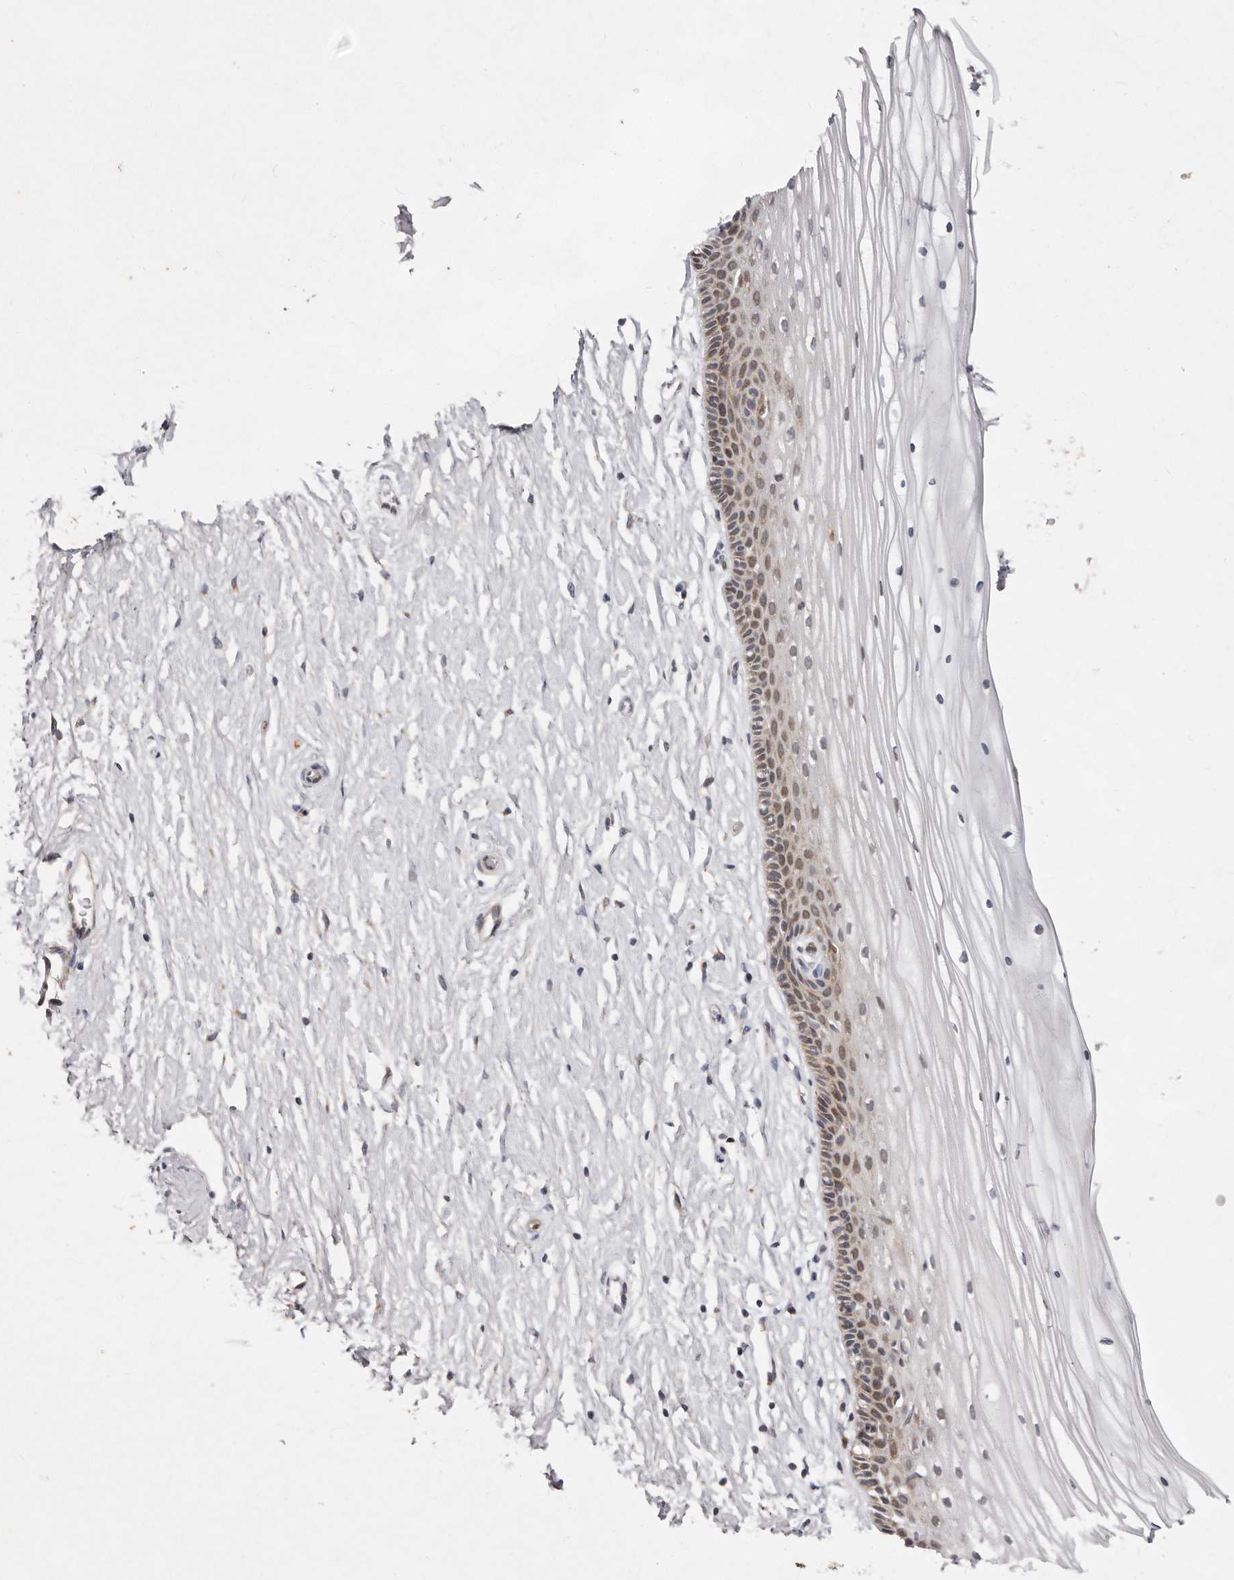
{"staining": {"intensity": "moderate", "quantity": "25%-75%", "location": "cytoplasmic/membranous"}, "tissue": "vagina", "cell_type": "Squamous epithelial cells", "image_type": "normal", "snomed": [{"axis": "morphology", "description": "Normal tissue, NOS"}, {"axis": "topography", "description": "Vagina"}, {"axis": "topography", "description": "Cervix"}], "caption": "Protein analysis of normal vagina demonstrates moderate cytoplasmic/membranous expression in about 25%-75% of squamous epithelial cells.", "gene": "TIMM17B", "patient": {"sex": "female", "age": 40}}